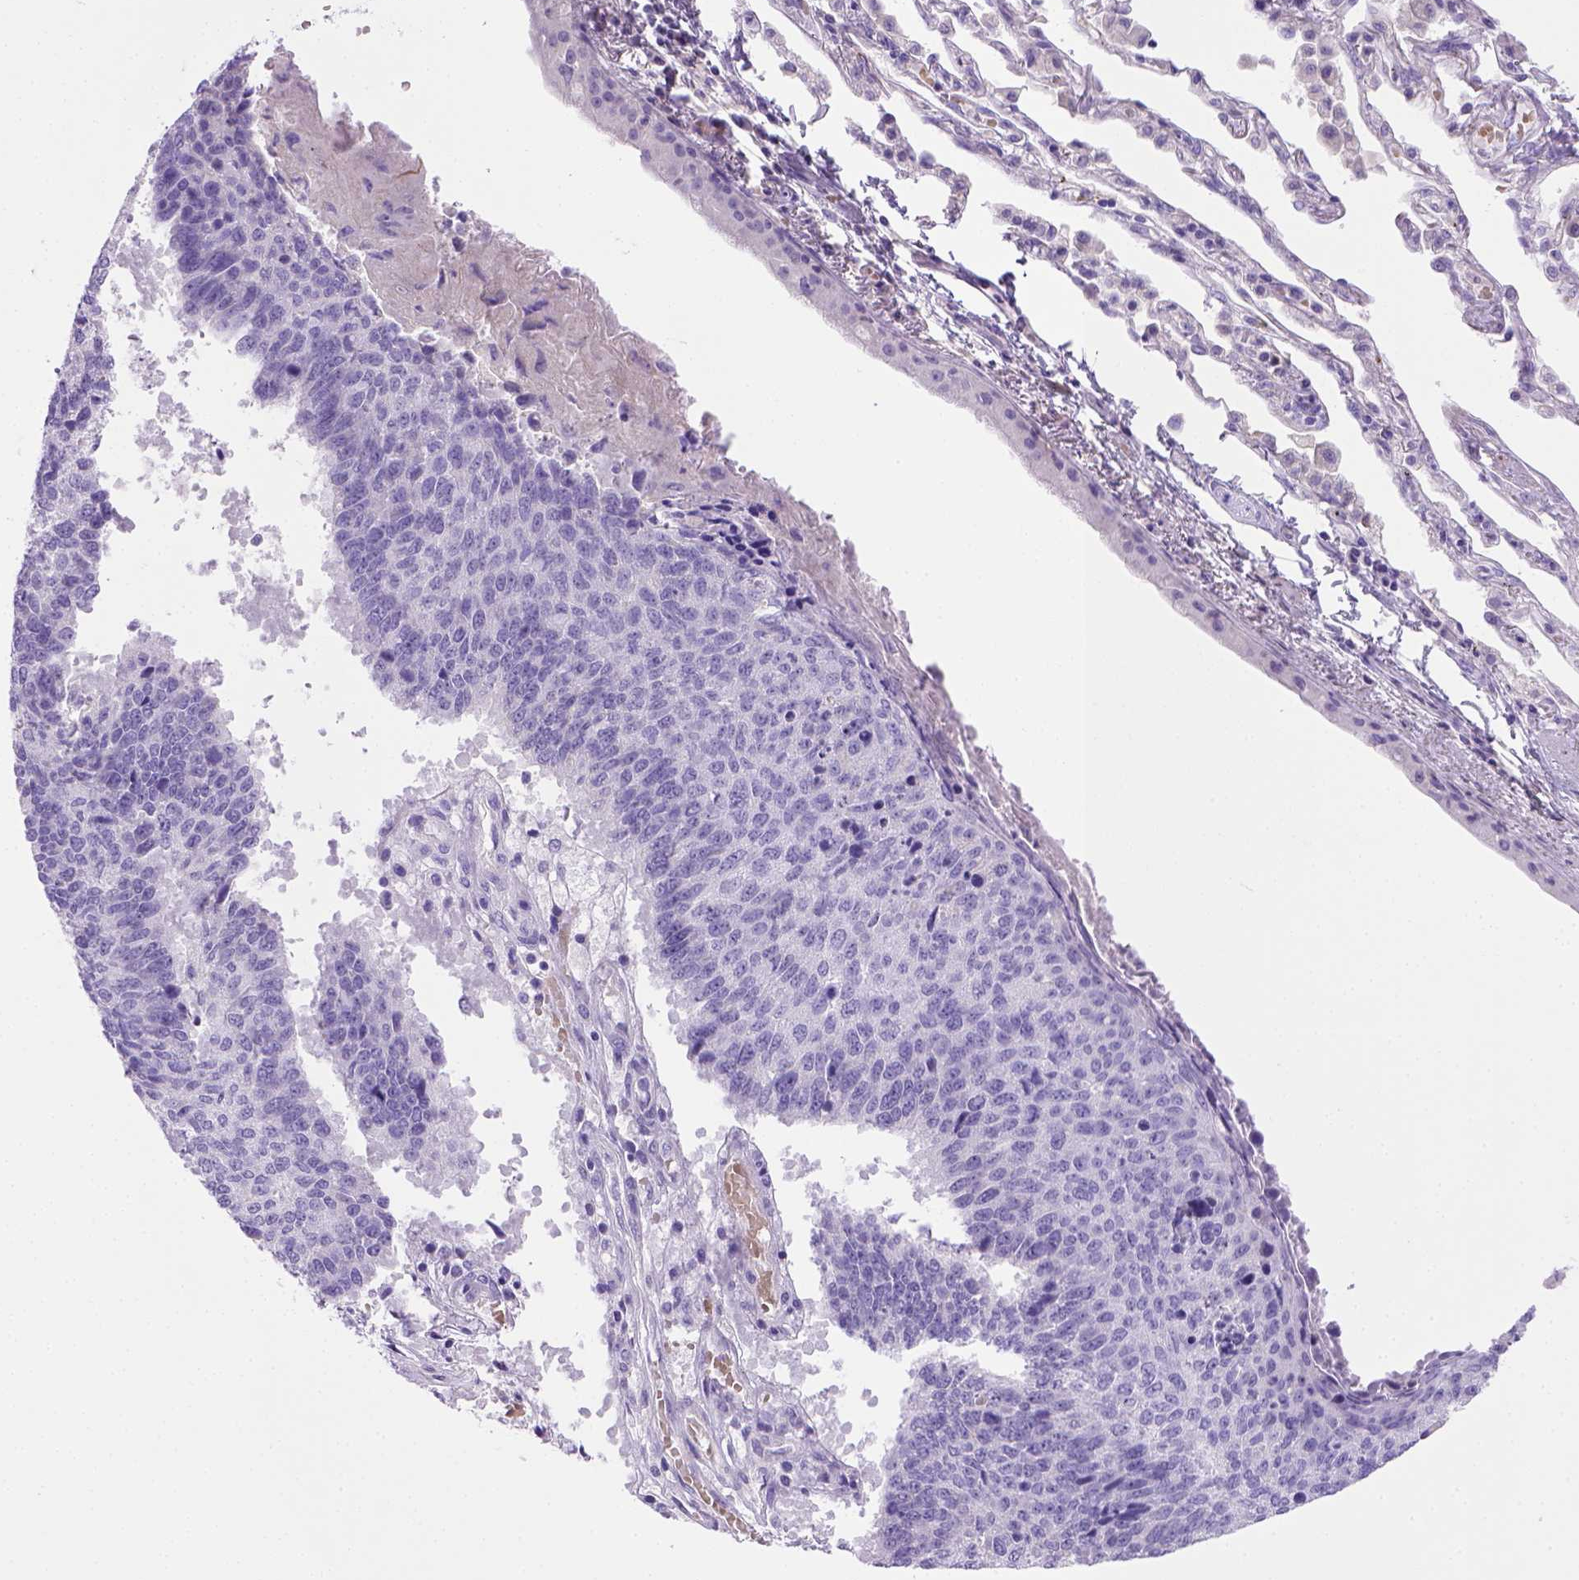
{"staining": {"intensity": "negative", "quantity": "none", "location": "none"}, "tissue": "lung cancer", "cell_type": "Tumor cells", "image_type": "cancer", "snomed": [{"axis": "morphology", "description": "Squamous cell carcinoma, NOS"}, {"axis": "topography", "description": "Lung"}], "caption": "DAB (3,3'-diaminobenzidine) immunohistochemical staining of human lung squamous cell carcinoma exhibits no significant staining in tumor cells.", "gene": "BAAT", "patient": {"sex": "male", "age": 73}}